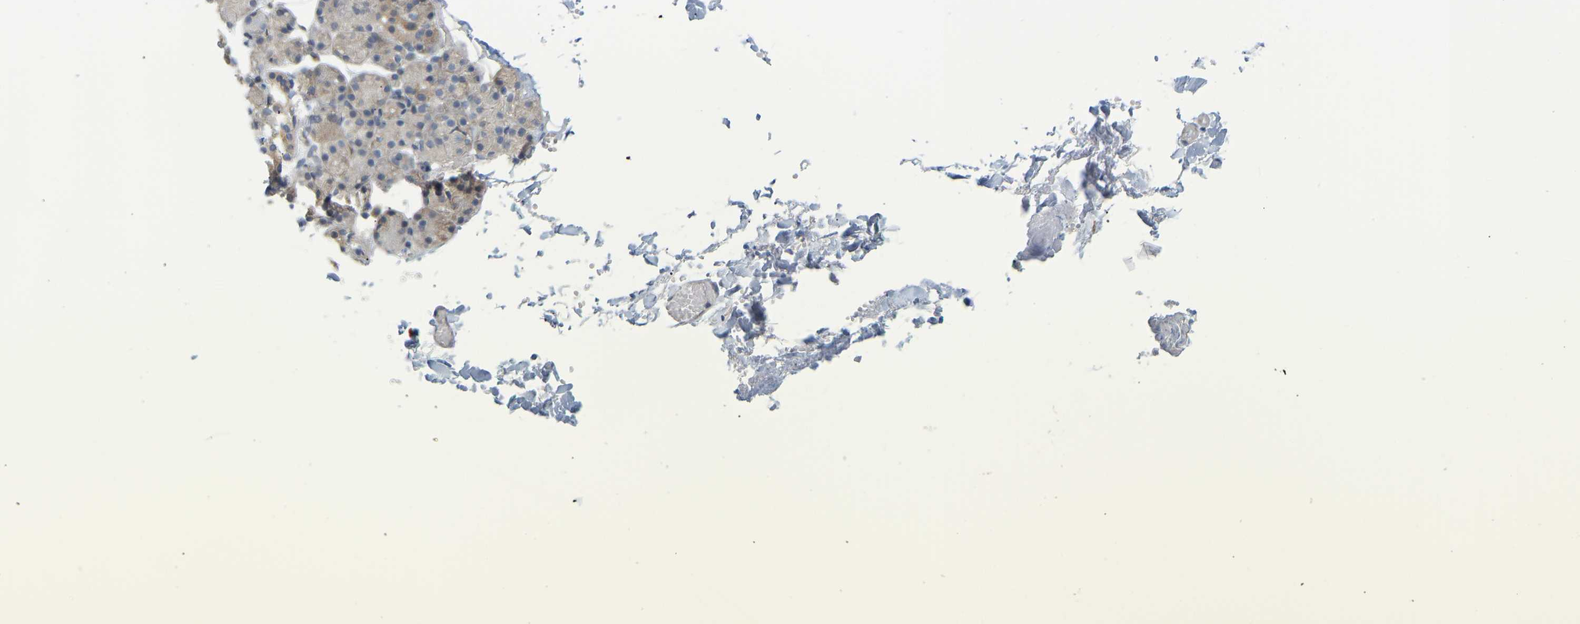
{"staining": {"intensity": "weak", "quantity": "25%-75%", "location": "cytoplasmic/membranous"}, "tissue": "salivary gland", "cell_type": "Glandular cells", "image_type": "normal", "snomed": [{"axis": "morphology", "description": "Normal tissue, NOS"}, {"axis": "topography", "description": "Salivary gland"}], "caption": "Immunohistochemistry (IHC) (DAB) staining of unremarkable salivary gland exhibits weak cytoplasmic/membranous protein positivity in approximately 25%-75% of glandular cells. The staining is performed using DAB (3,3'-diaminobenzidine) brown chromogen to label protein expression. The nuclei are counter-stained blue using hematoxylin.", "gene": "BEND3", "patient": {"sex": "male", "age": 63}}